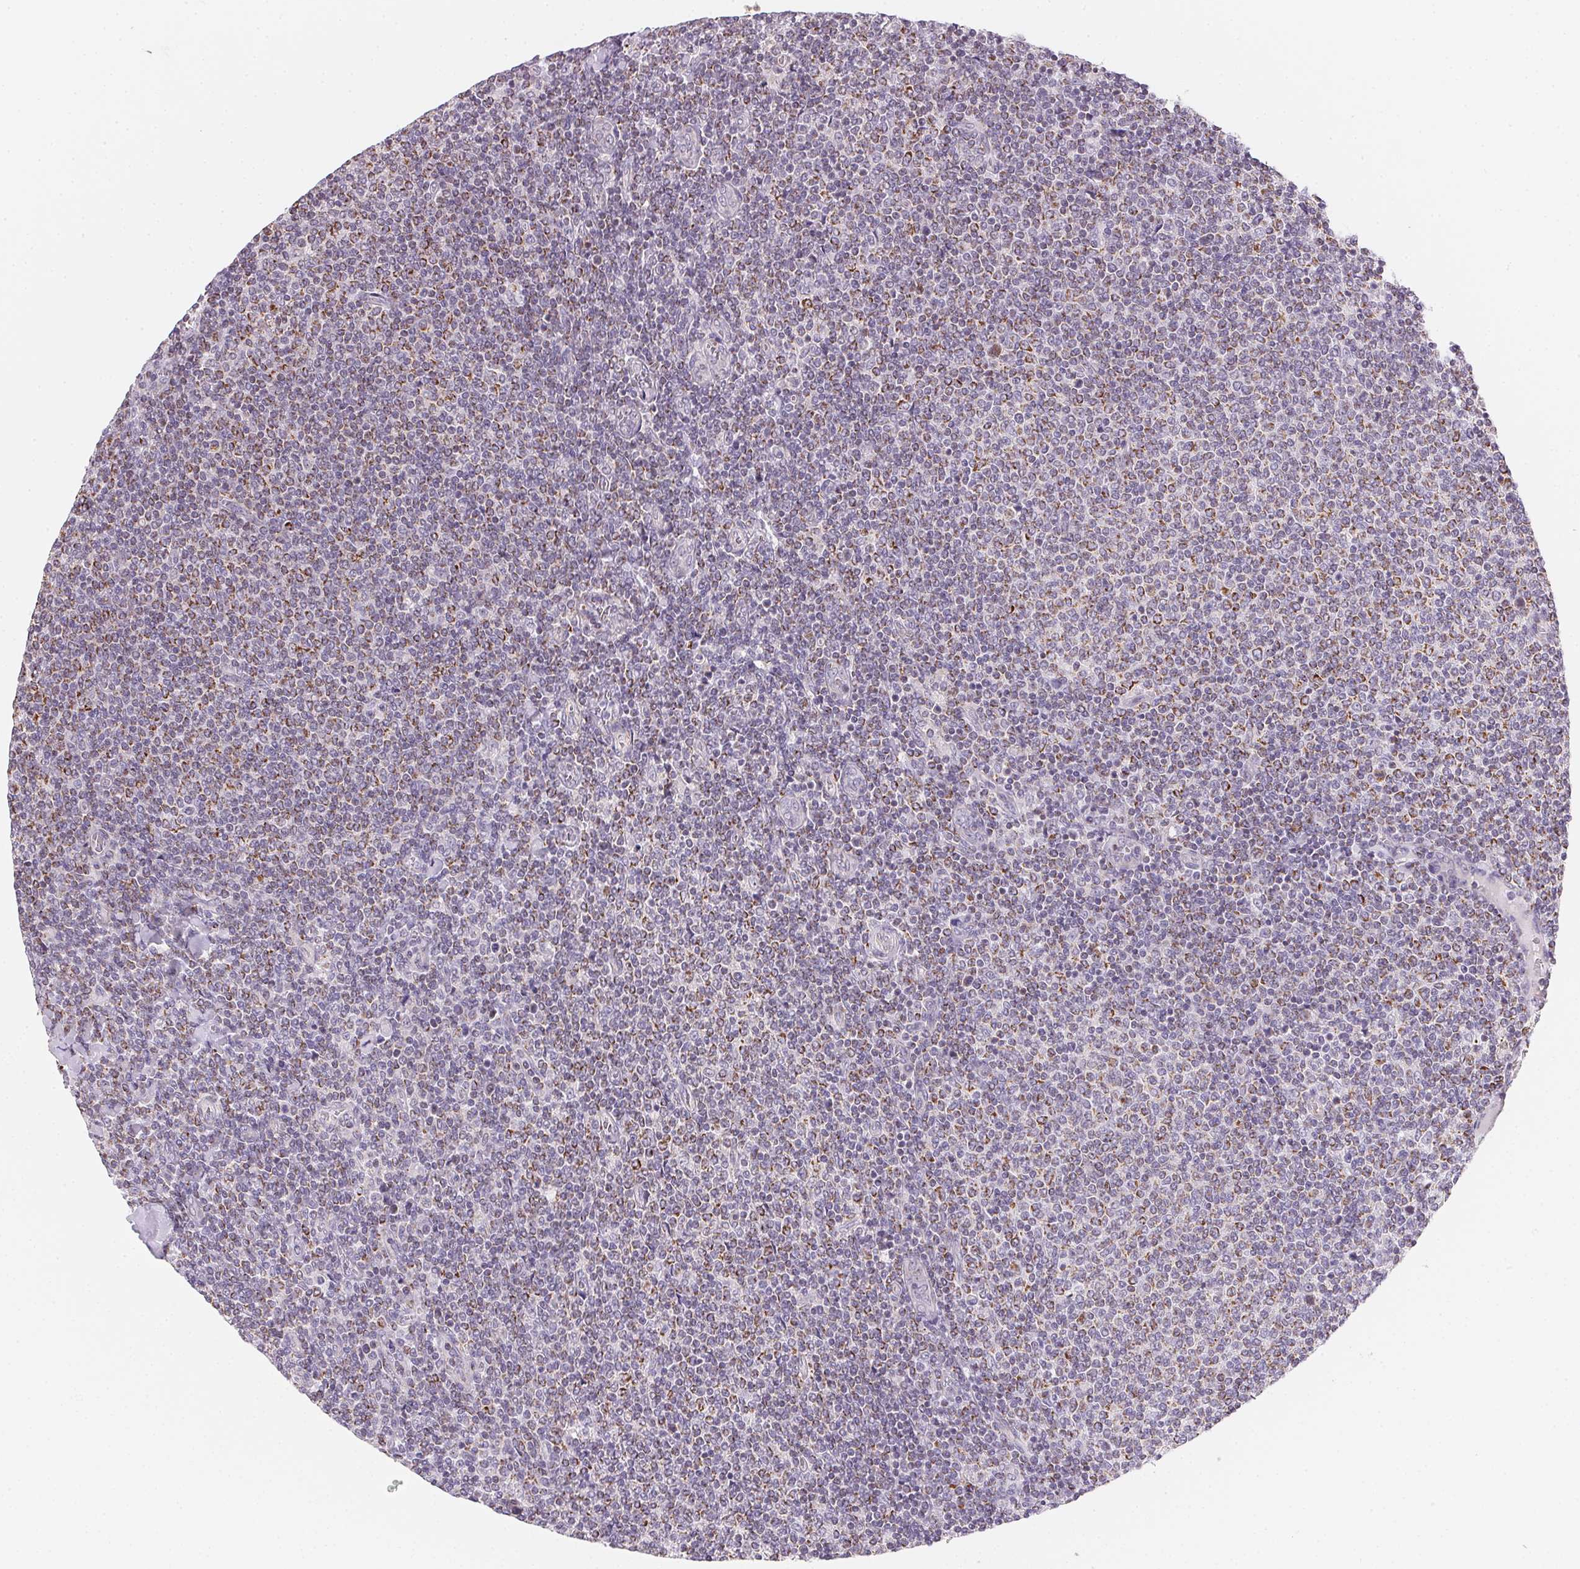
{"staining": {"intensity": "weak", "quantity": "25%-75%", "location": "cytoplasmic/membranous"}, "tissue": "lymphoma", "cell_type": "Tumor cells", "image_type": "cancer", "snomed": [{"axis": "morphology", "description": "Malignant lymphoma, non-Hodgkin's type, Low grade"}, {"axis": "topography", "description": "Lymph node"}], "caption": "Lymphoma stained with a brown dye shows weak cytoplasmic/membranous positive staining in approximately 25%-75% of tumor cells.", "gene": "GIPC2", "patient": {"sex": "male", "age": 52}}